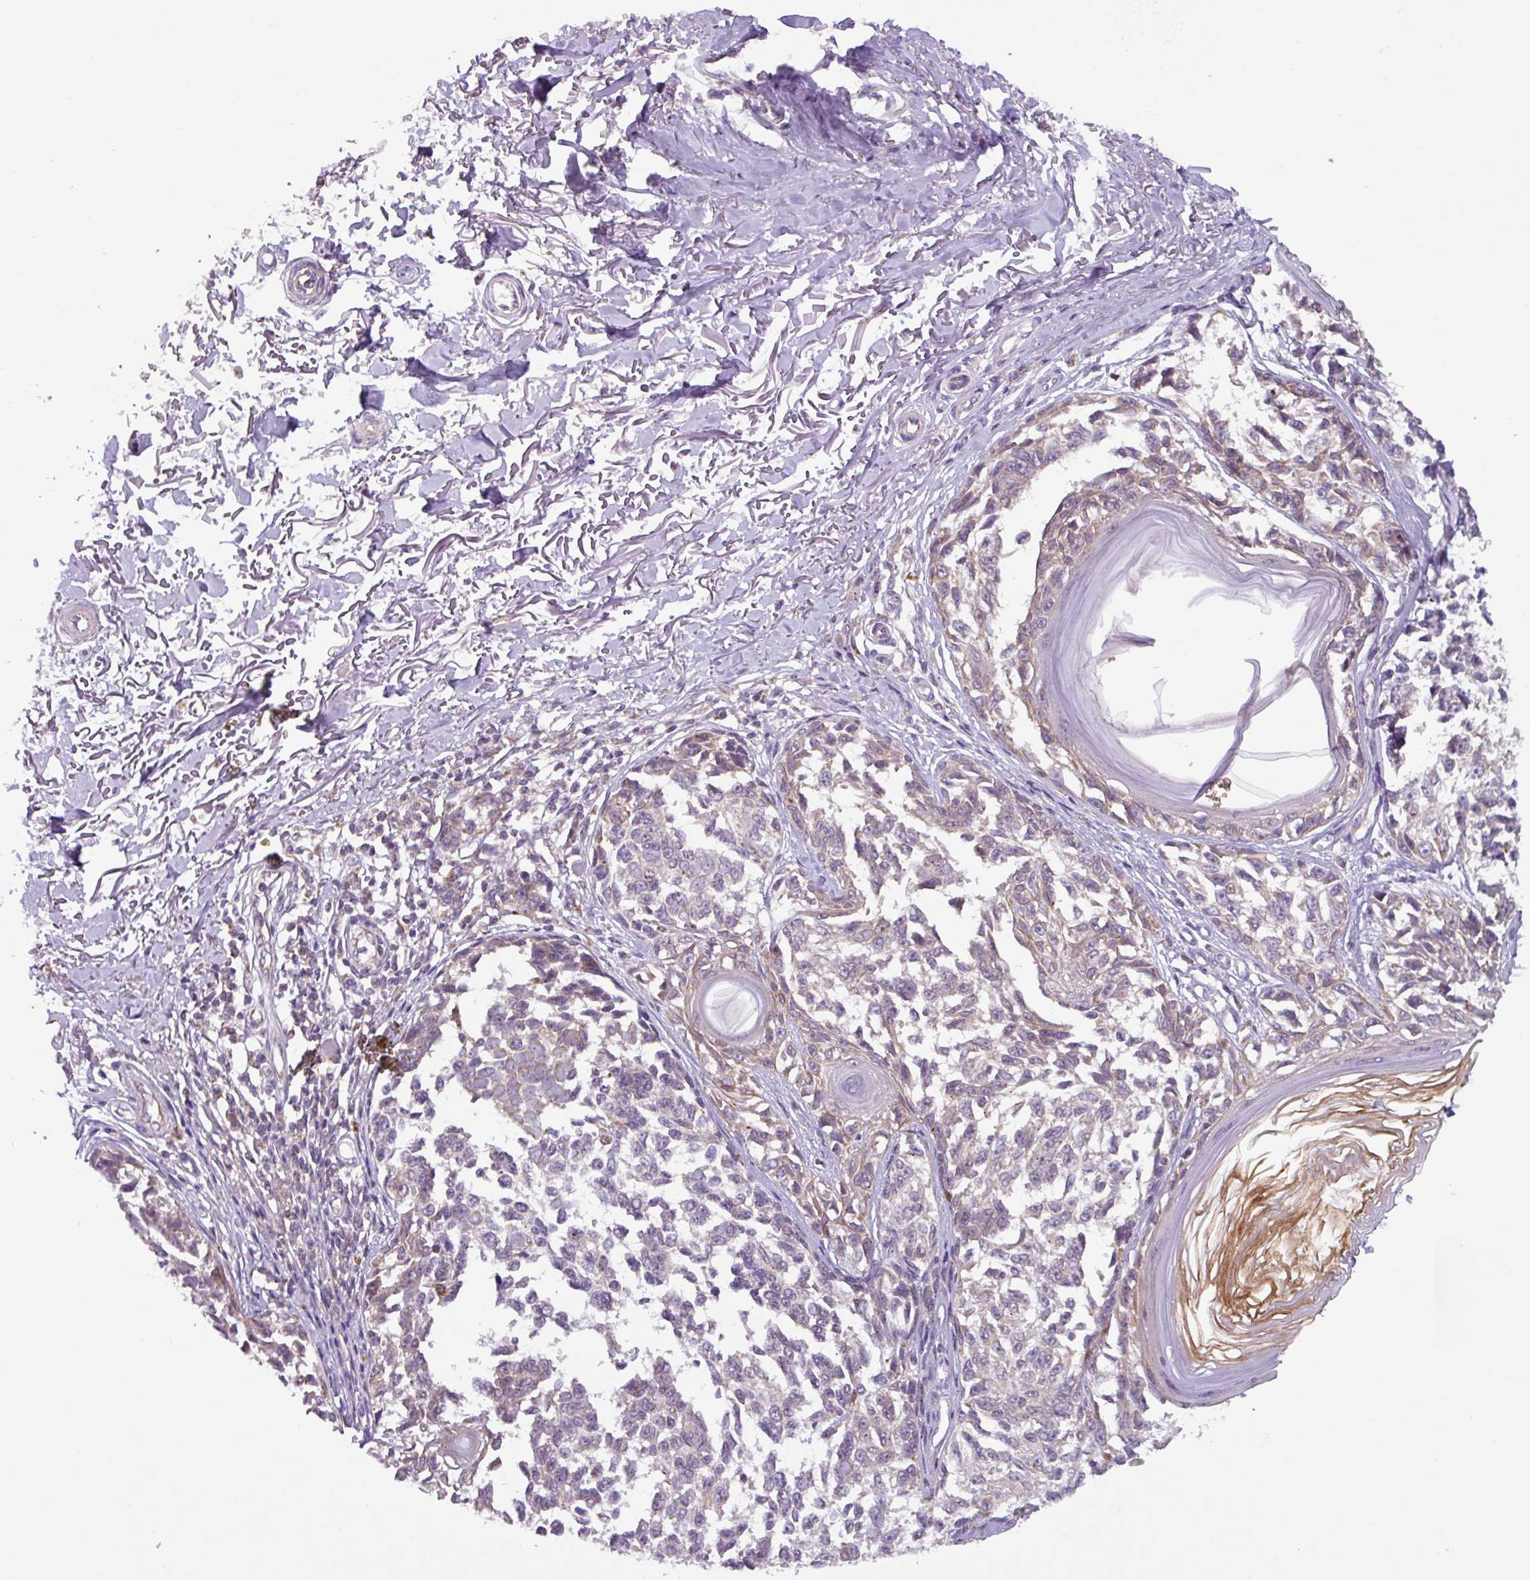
{"staining": {"intensity": "weak", "quantity": "<25%", "location": "cytoplasmic/membranous"}, "tissue": "melanoma", "cell_type": "Tumor cells", "image_type": "cancer", "snomed": [{"axis": "morphology", "description": "Malignant melanoma, NOS"}, {"axis": "topography", "description": "Skin"}], "caption": "Immunohistochemical staining of human melanoma displays no significant expression in tumor cells.", "gene": "AKIRIN1", "patient": {"sex": "male", "age": 73}}